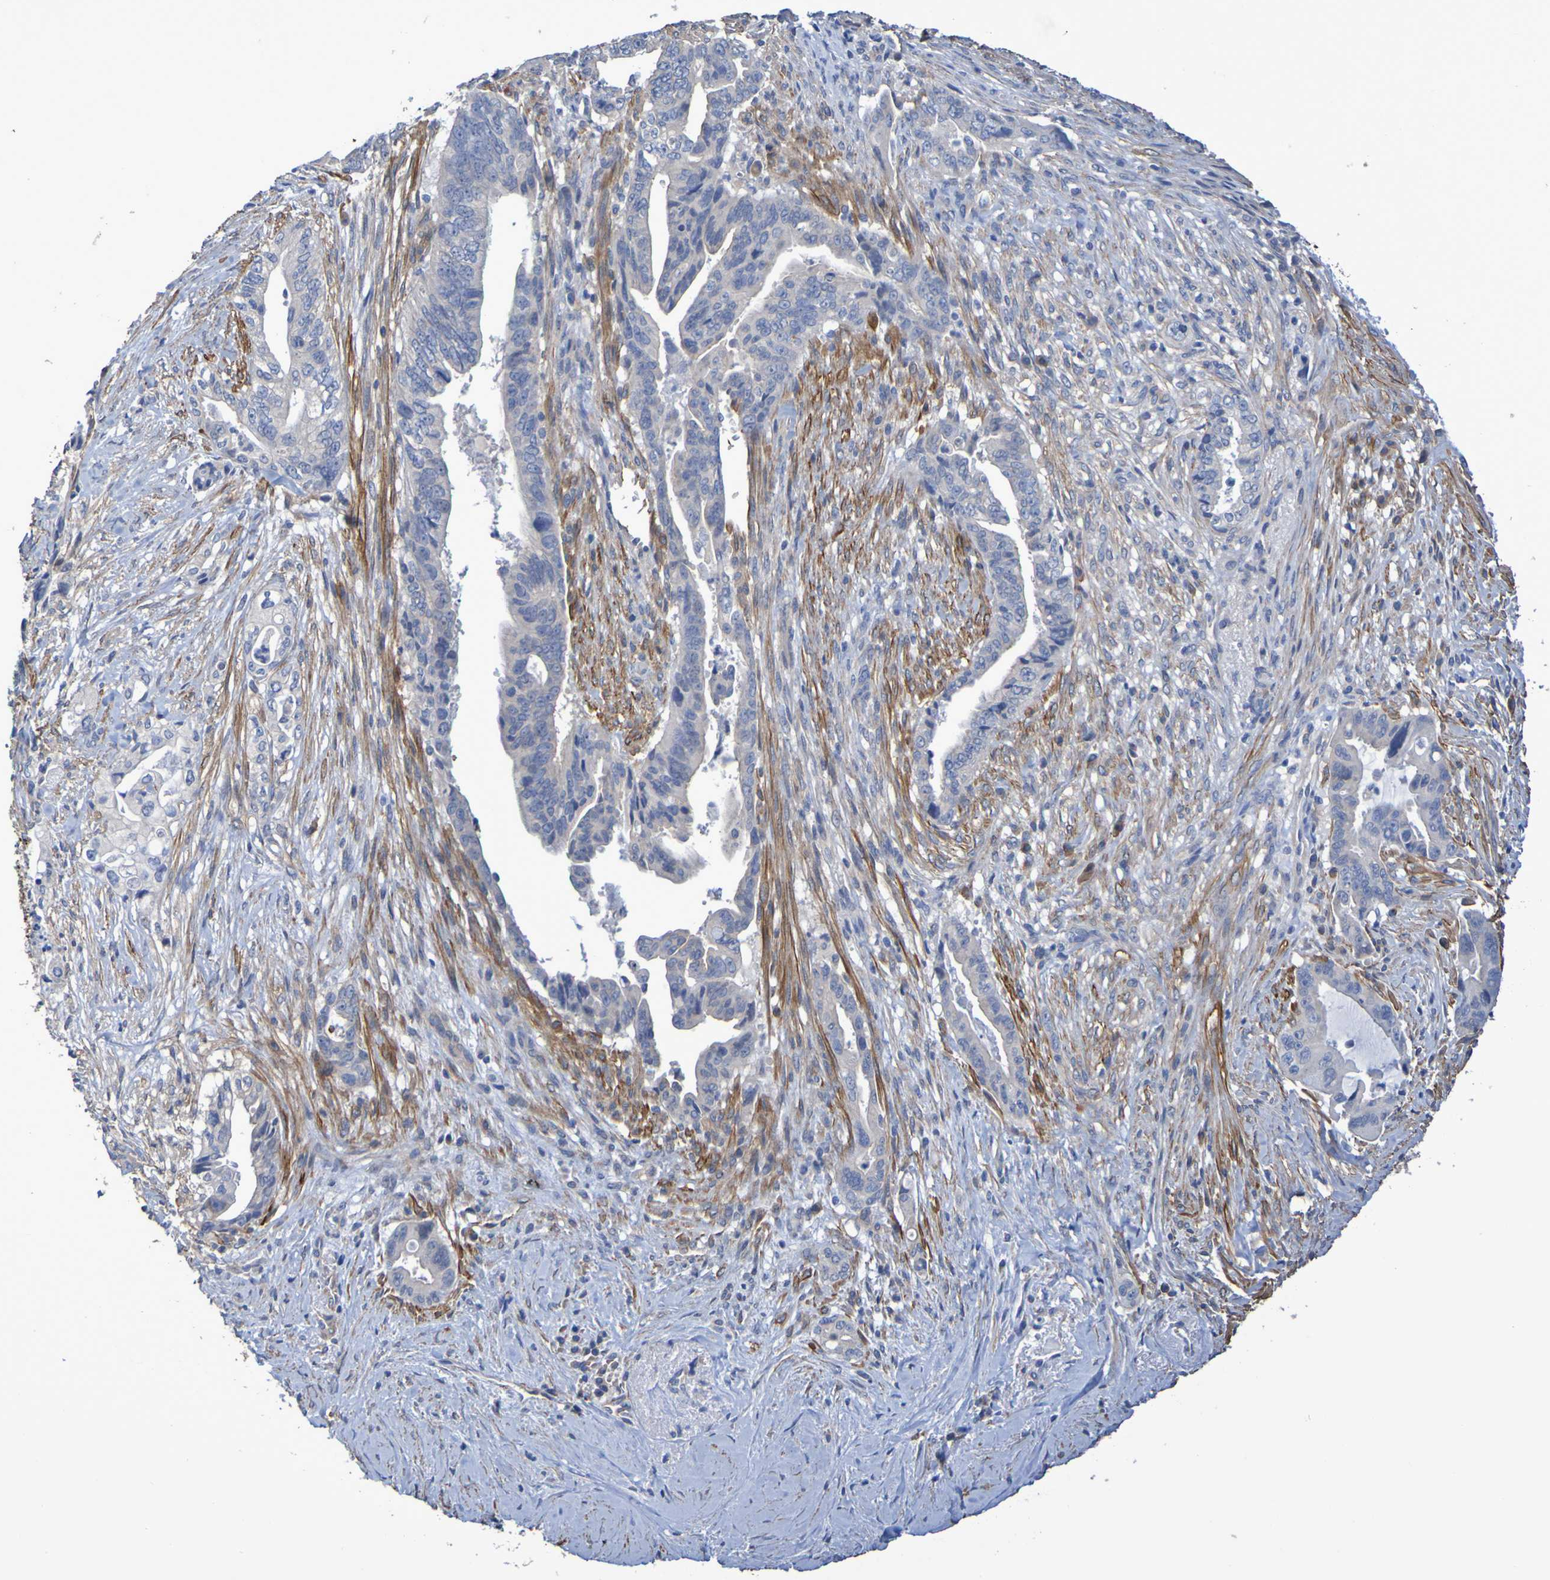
{"staining": {"intensity": "weak", "quantity": "25%-75%", "location": "cytoplasmic/membranous"}, "tissue": "pancreatic cancer", "cell_type": "Tumor cells", "image_type": "cancer", "snomed": [{"axis": "morphology", "description": "Adenocarcinoma, NOS"}, {"axis": "topography", "description": "Pancreas"}], "caption": "Human pancreatic adenocarcinoma stained for a protein (brown) exhibits weak cytoplasmic/membranous positive expression in about 25%-75% of tumor cells.", "gene": "SRPRB", "patient": {"sex": "male", "age": 70}}